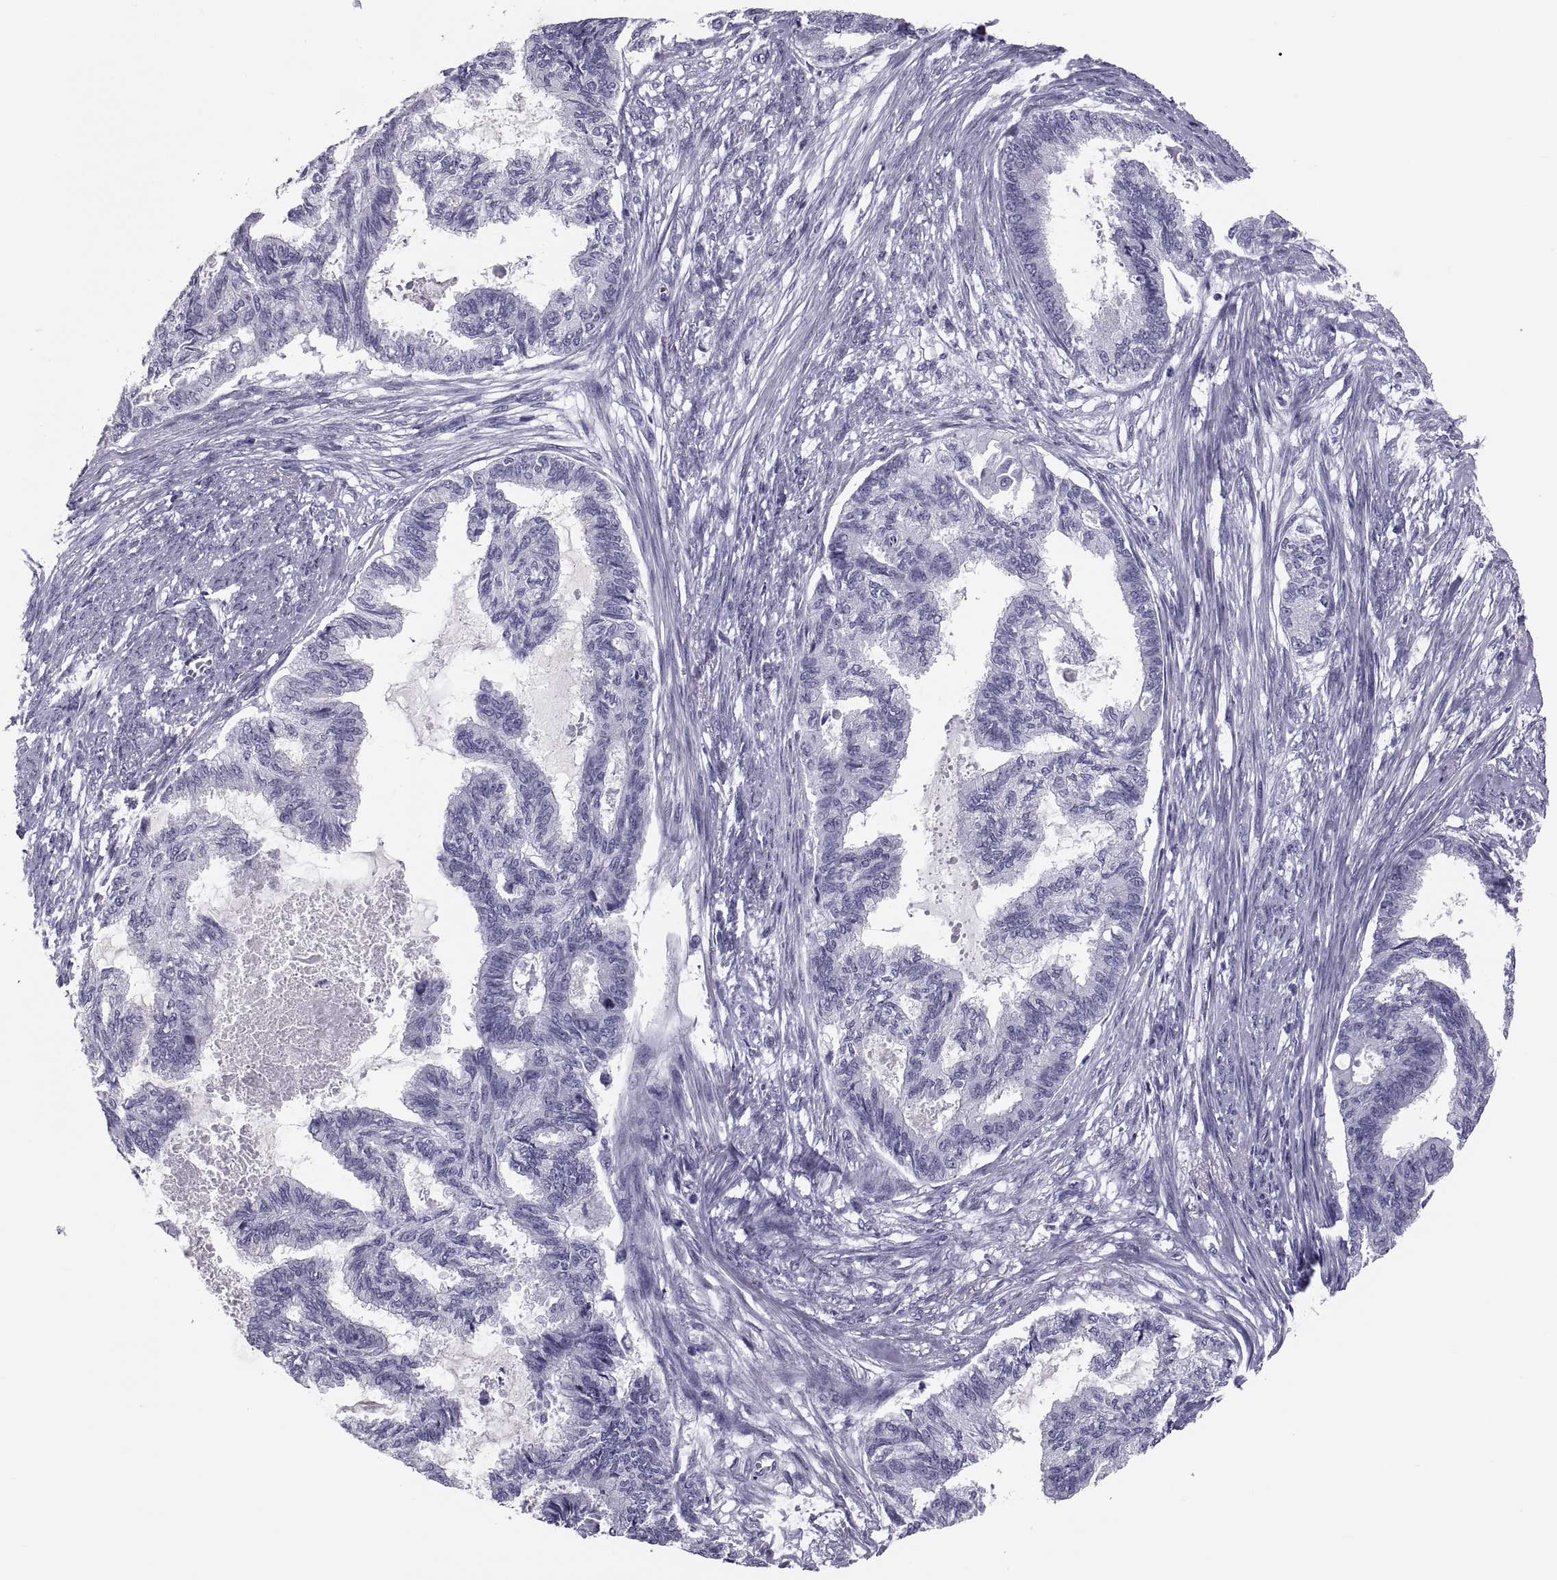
{"staining": {"intensity": "negative", "quantity": "none", "location": "none"}, "tissue": "endometrial cancer", "cell_type": "Tumor cells", "image_type": "cancer", "snomed": [{"axis": "morphology", "description": "Adenocarcinoma, NOS"}, {"axis": "topography", "description": "Endometrium"}], "caption": "The immunohistochemistry (IHC) image has no significant staining in tumor cells of endometrial adenocarcinoma tissue.", "gene": "CRISP1", "patient": {"sex": "female", "age": 86}}